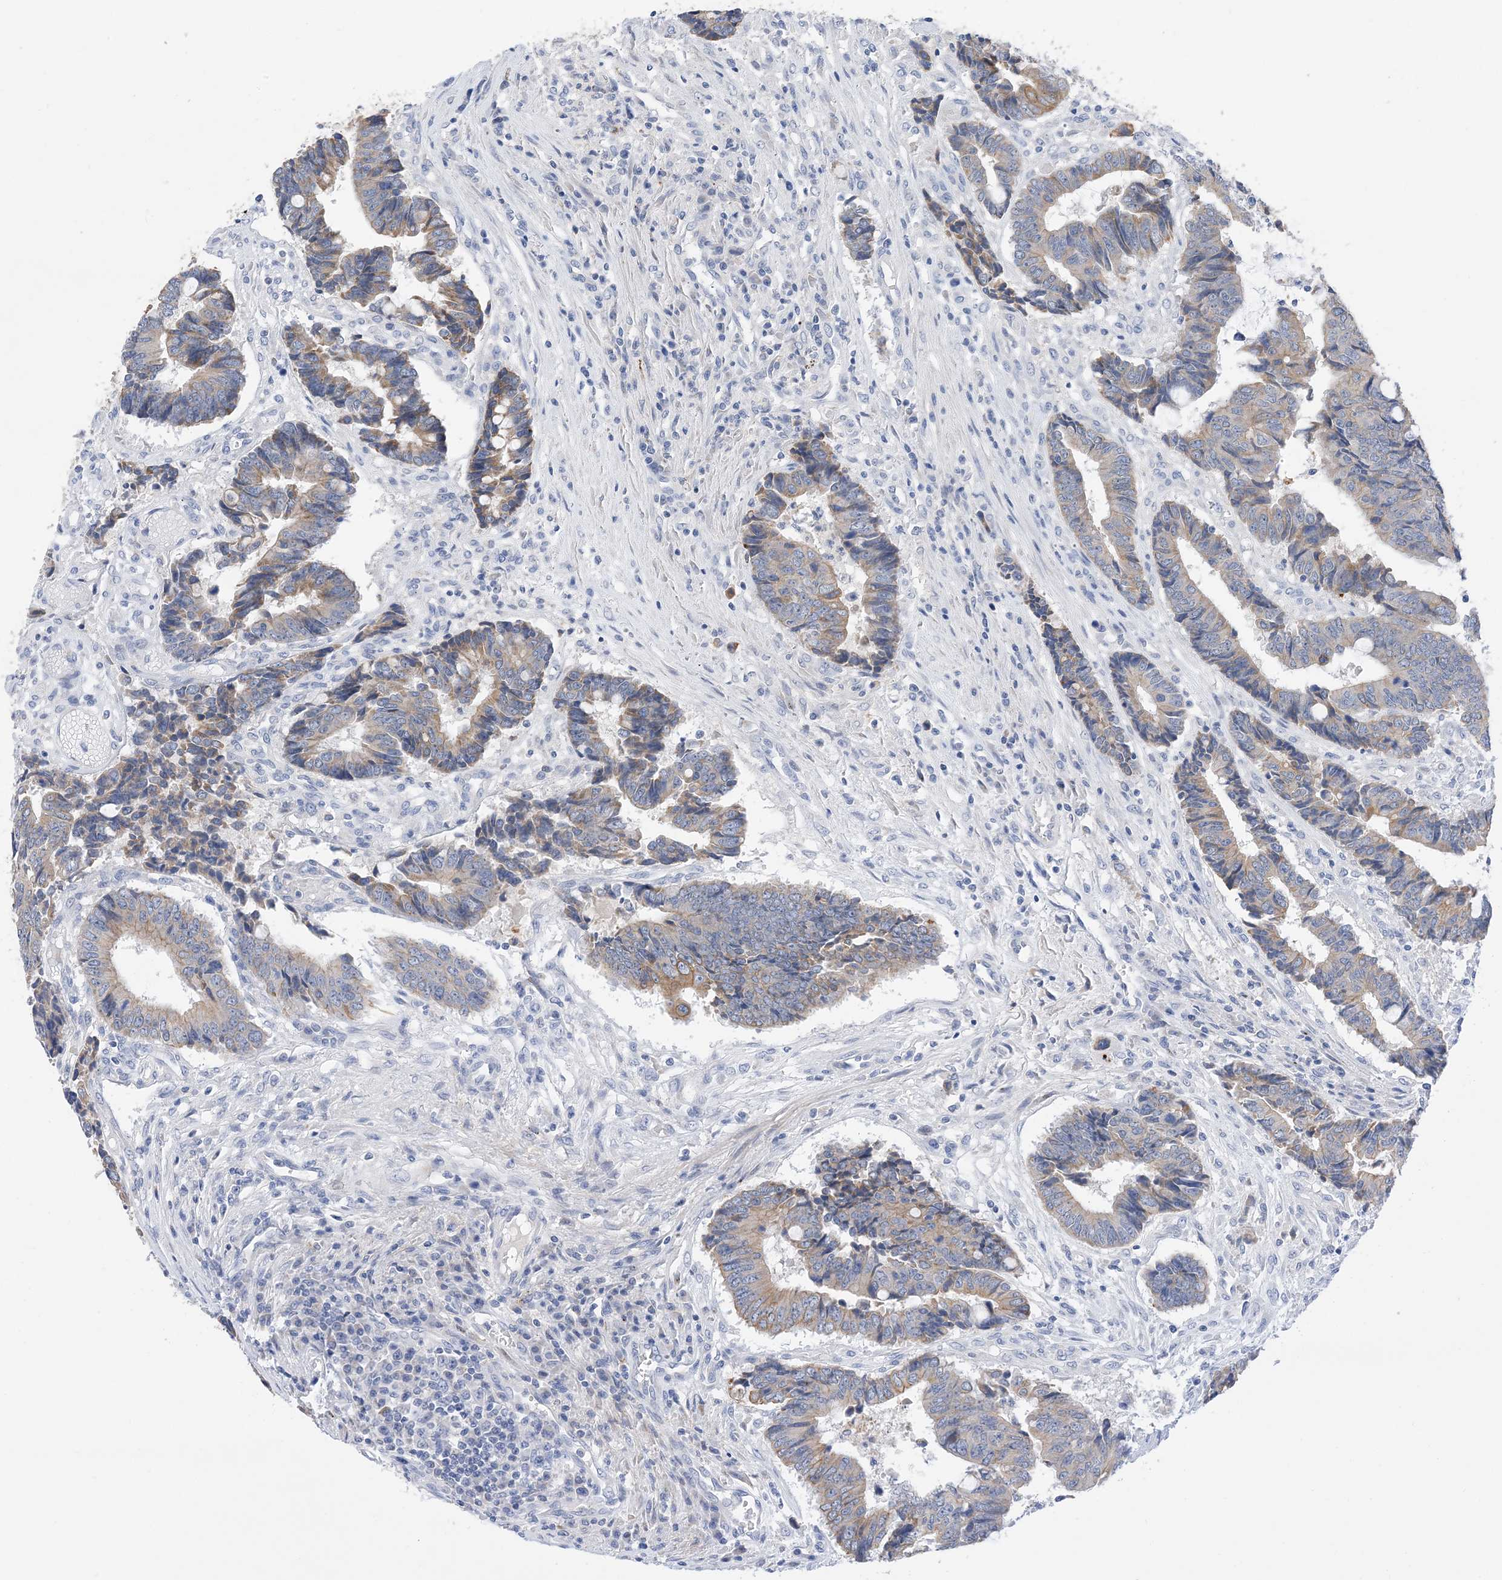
{"staining": {"intensity": "weak", "quantity": "25%-75%", "location": "cytoplasmic/membranous"}, "tissue": "colorectal cancer", "cell_type": "Tumor cells", "image_type": "cancer", "snomed": [{"axis": "morphology", "description": "Adenocarcinoma, NOS"}, {"axis": "topography", "description": "Rectum"}], "caption": "A micrograph showing weak cytoplasmic/membranous staining in about 25%-75% of tumor cells in colorectal cancer (adenocarcinoma), as visualized by brown immunohistochemical staining.", "gene": "PLK4", "patient": {"sex": "male", "age": 84}}